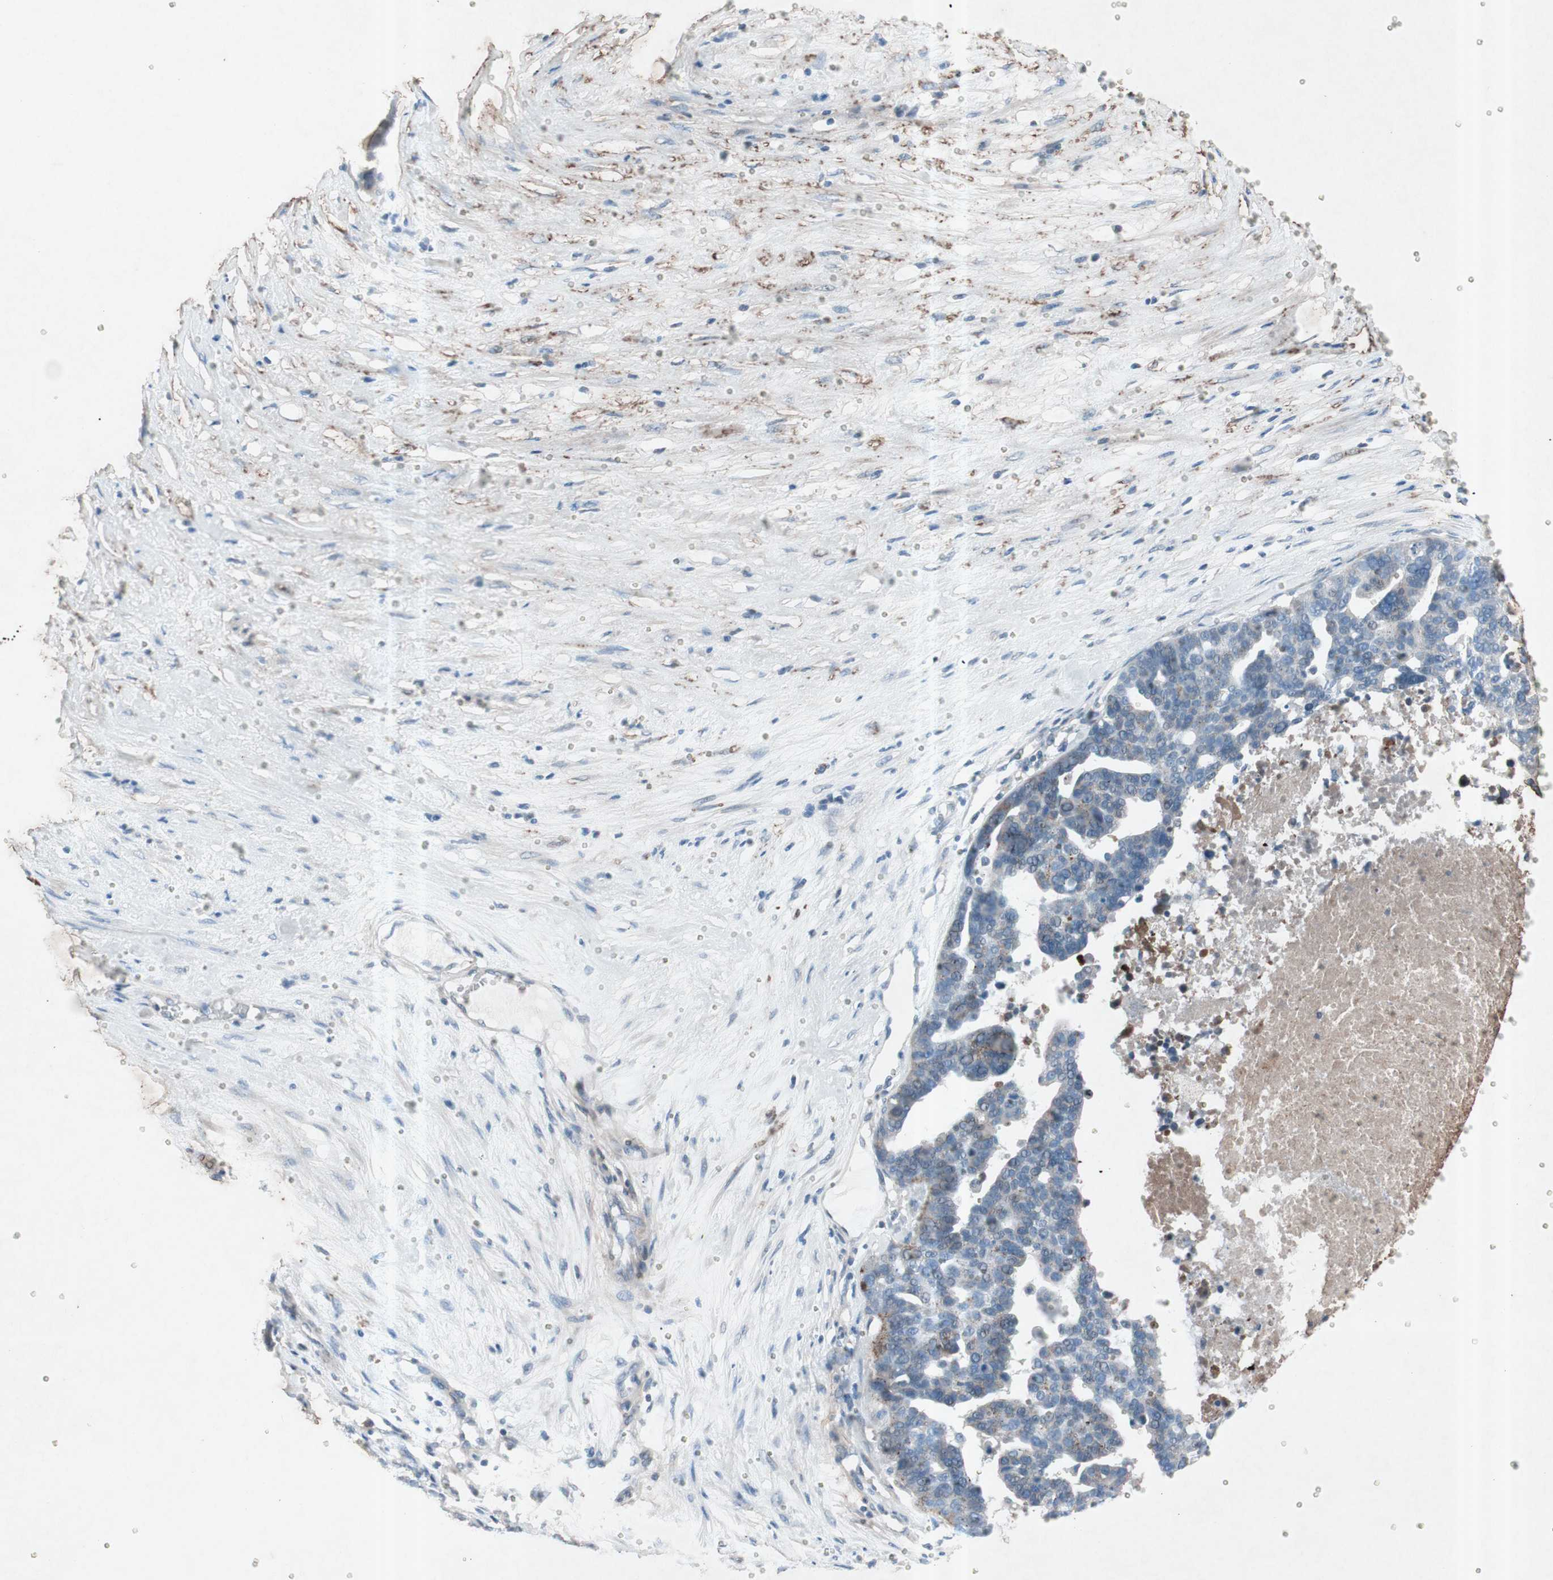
{"staining": {"intensity": "weak", "quantity": "25%-75%", "location": "cytoplasmic/membranous"}, "tissue": "ovarian cancer", "cell_type": "Tumor cells", "image_type": "cancer", "snomed": [{"axis": "morphology", "description": "Cystadenocarcinoma, serous, NOS"}, {"axis": "topography", "description": "Ovary"}], "caption": "Tumor cells reveal low levels of weak cytoplasmic/membranous expression in about 25%-75% of cells in serous cystadenocarcinoma (ovarian).", "gene": "GRB7", "patient": {"sex": "female", "age": 59}}